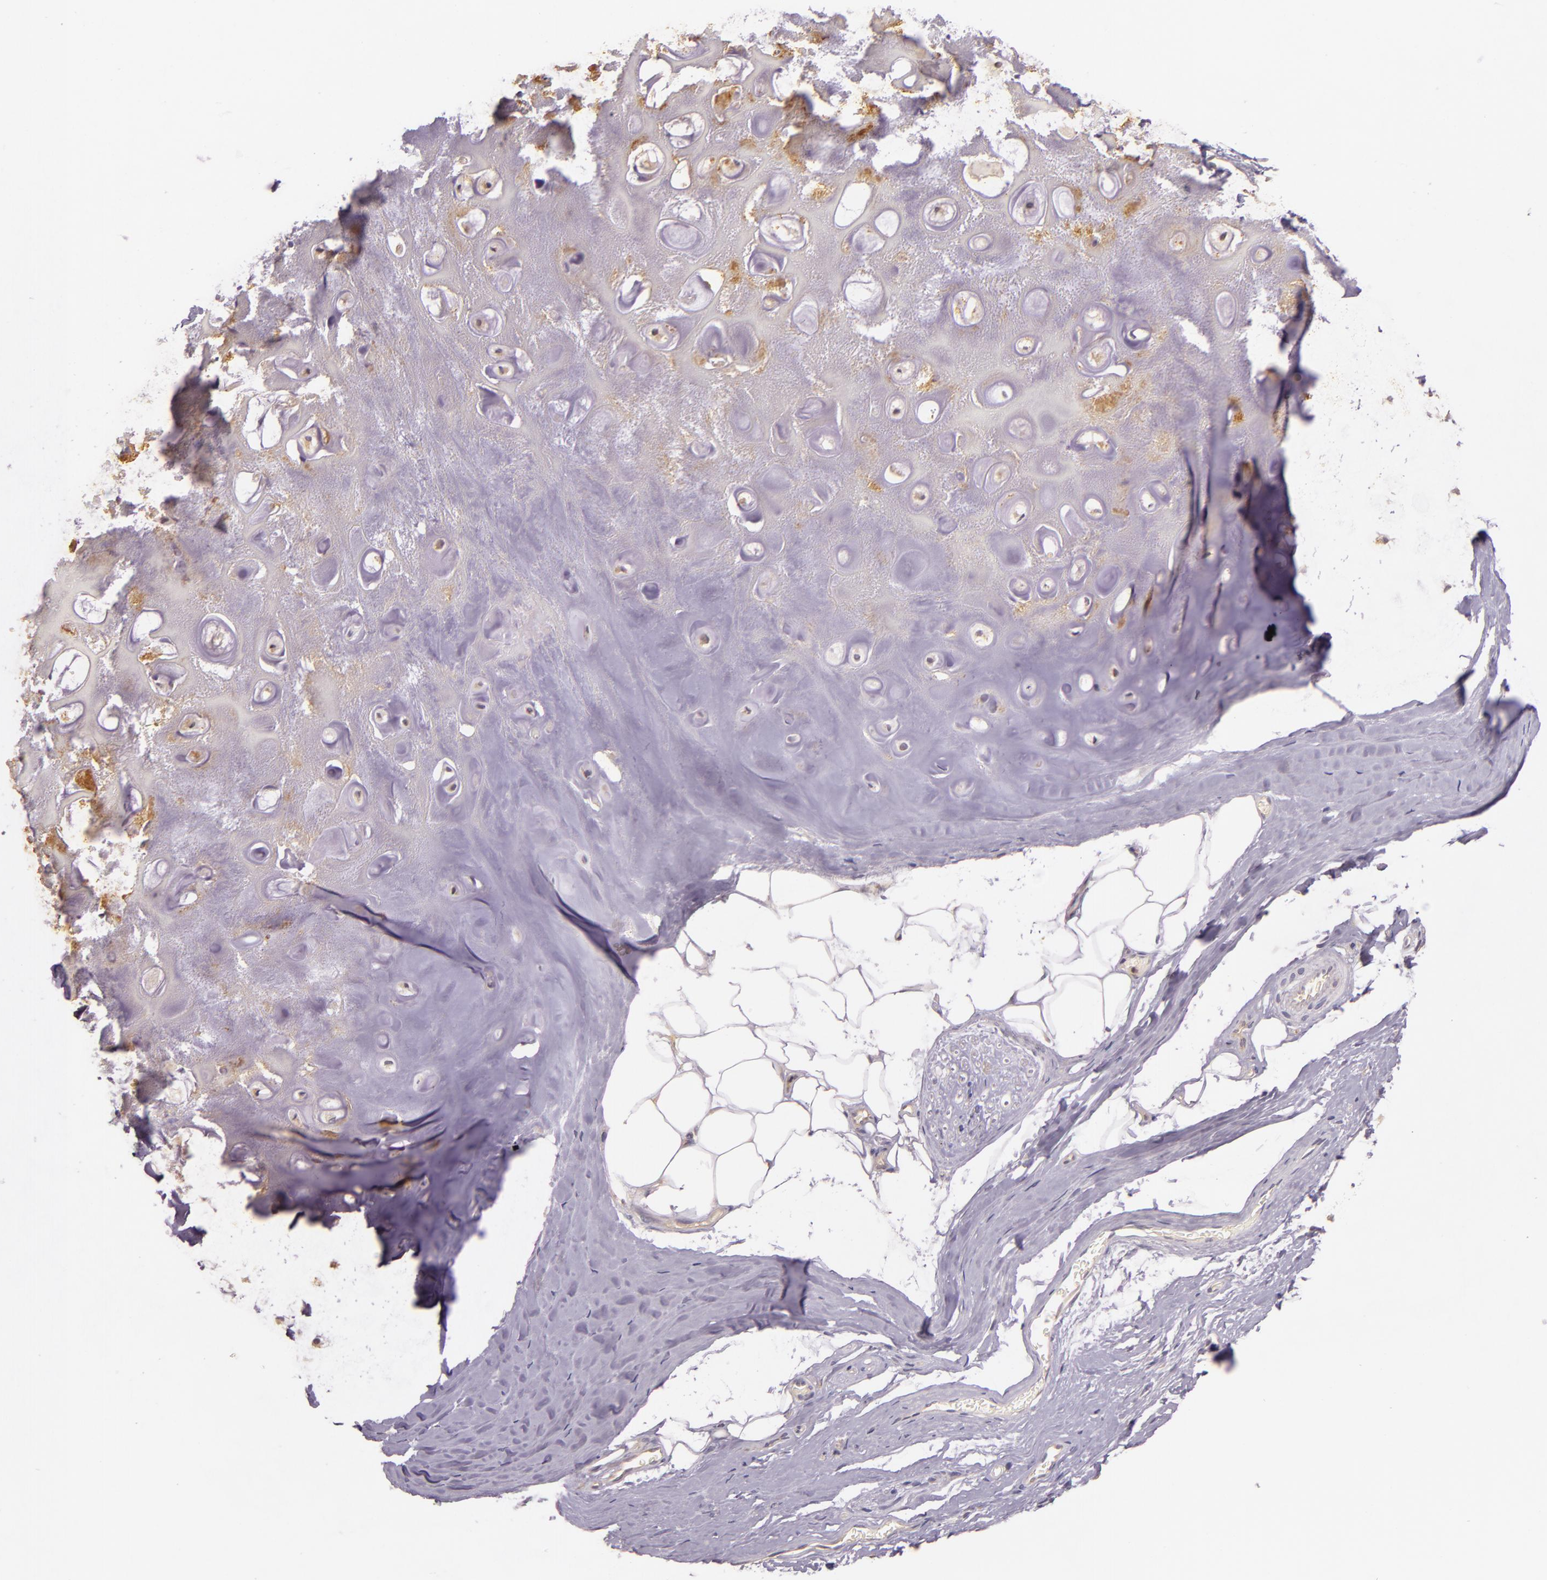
{"staining": {"intensity": "weak", "quantity": ">75%", "location": "cytoplasmic/membranous"}, "tissue": "nasopharynx", "cell_type": "Respiratory epithelial cells", "image_type": "normal", "snomed": [{"axis": "morphology", "description": "Normal tissue, NOS"}, {"axis": "topography", "description": "Nasopharynx"}], "caption": "Protein staining reveals weak cytoplasmic/membranous staining in about >75% of respiratory epithelial cells in unremarkable nasopharynx.", "gene": "ARMH4", "patient": {"sex": "male", "age": 56}}